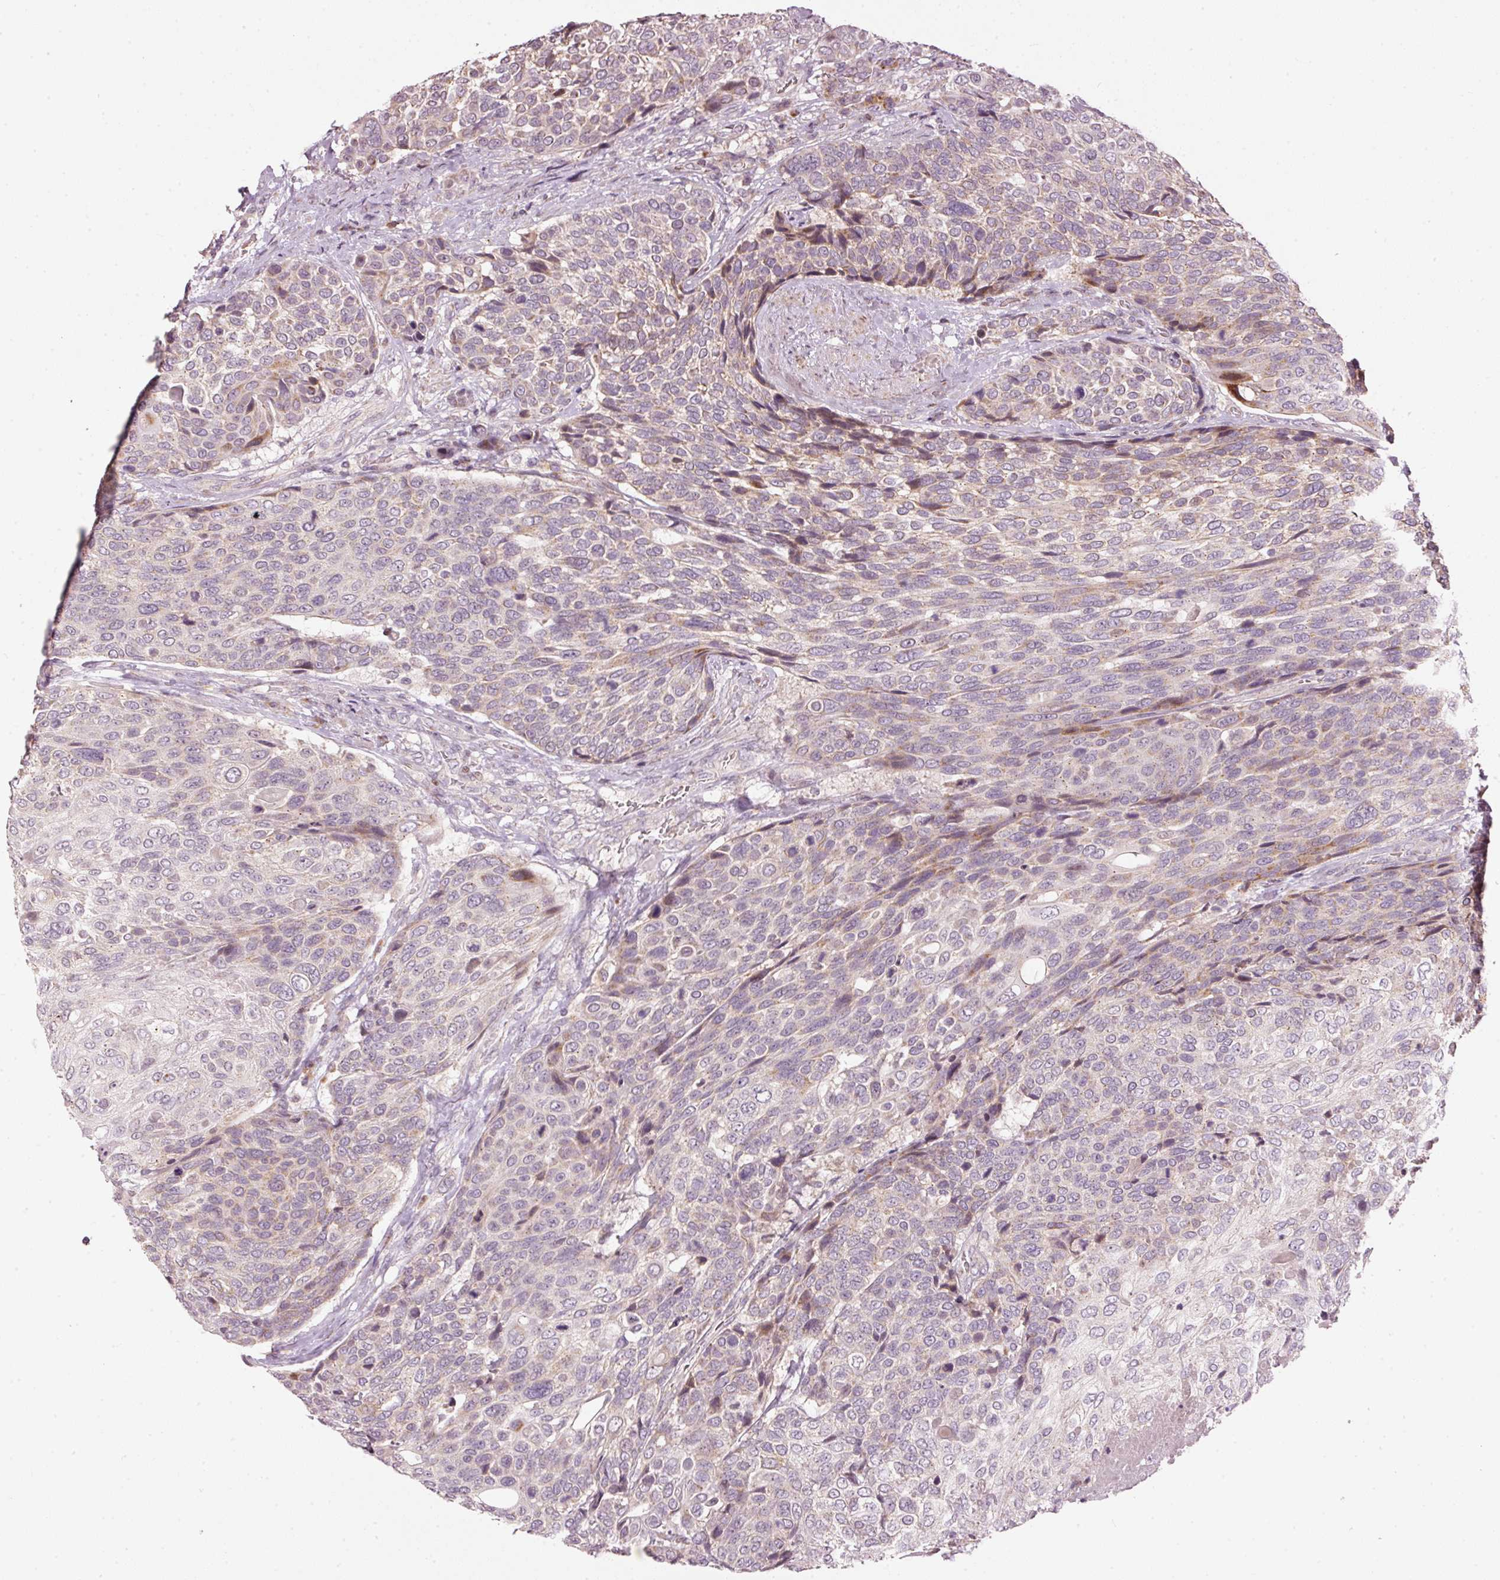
{"staining": {"intensity": "weak", "quantity": "25%-75%", "location": "cytoplasmic/membranous"}, "tissue": "urothelial cancer", "cell_type": "Tumor cells", "image_type": "cancer", "snomed": [{"axis": "morphology", "description": "Urothelial carcinoma, High grade"}, {"axis": "topography", "description": "Urinary bladder"}], "caption": "Immunohistochemical staining of urothelial cancer shows low levels of weak cytoplasmic/membranous protein staining in approximately 25%-75% of tumor cells.", "gene": "TOB2", "patient": {"sex": "female", "age": 70}}